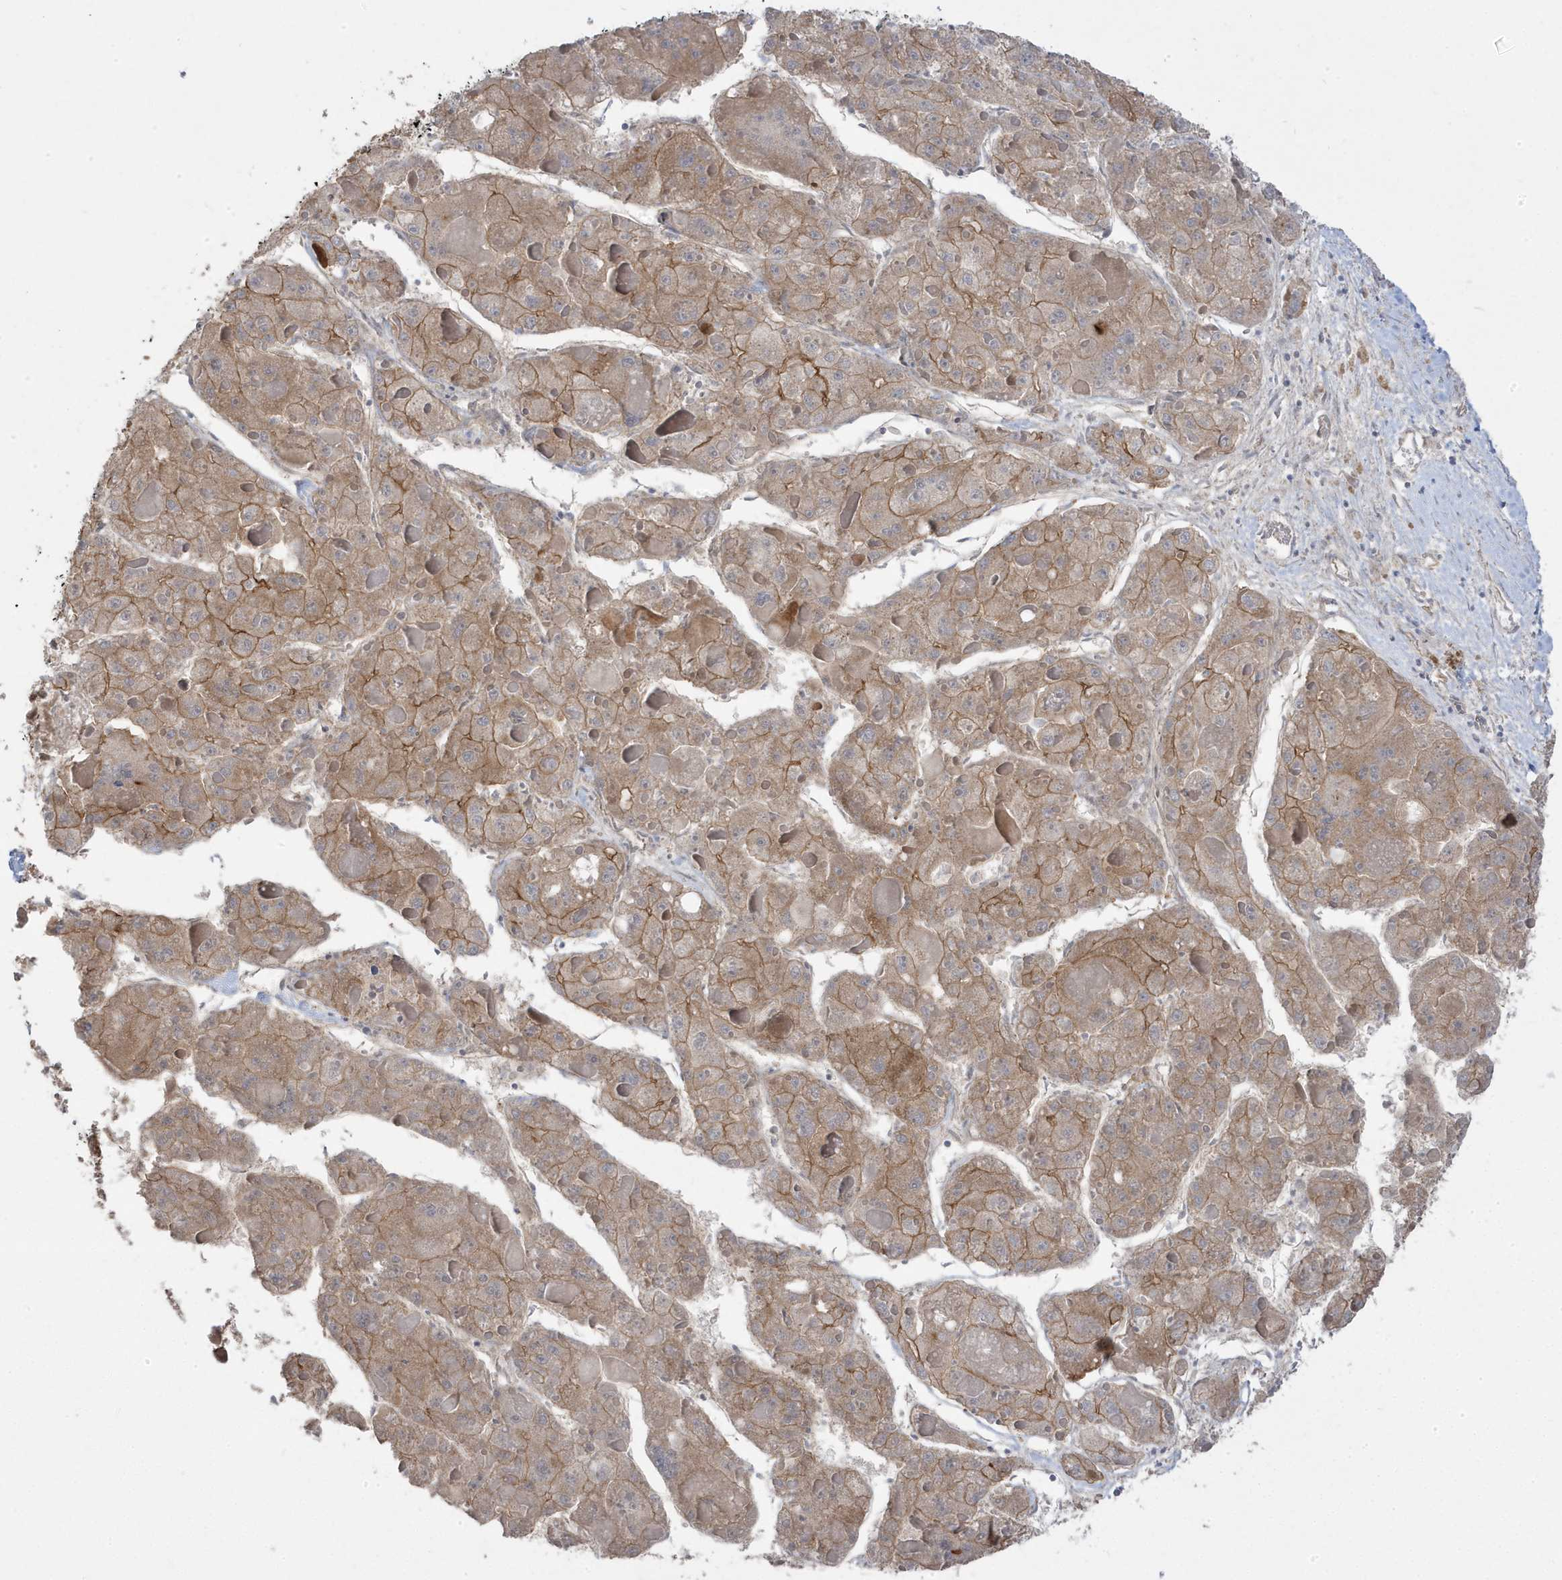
{"staining": {"intensity": "moderate", "quantity": ">75%", "location": "cytoplasmic/membranous"}, "tissue": "liver cancer", "cell_type": "Tumor cells", "image_type": "cancer", "snomed": [{"axis": "morphology", "description": "Carcinoma, Hepatocellular, NOS"}, {"axis": "topography", "description": "Liver"}], "caption": "Moderate cytoplasmic/membranous expression is identified in approximately >75% of tumor cells in liver cancer. (IHC, brightfield microscopy, high magnification).", "gene": "DNAJC12", "patient": {"sex": "female", "age": 73}}